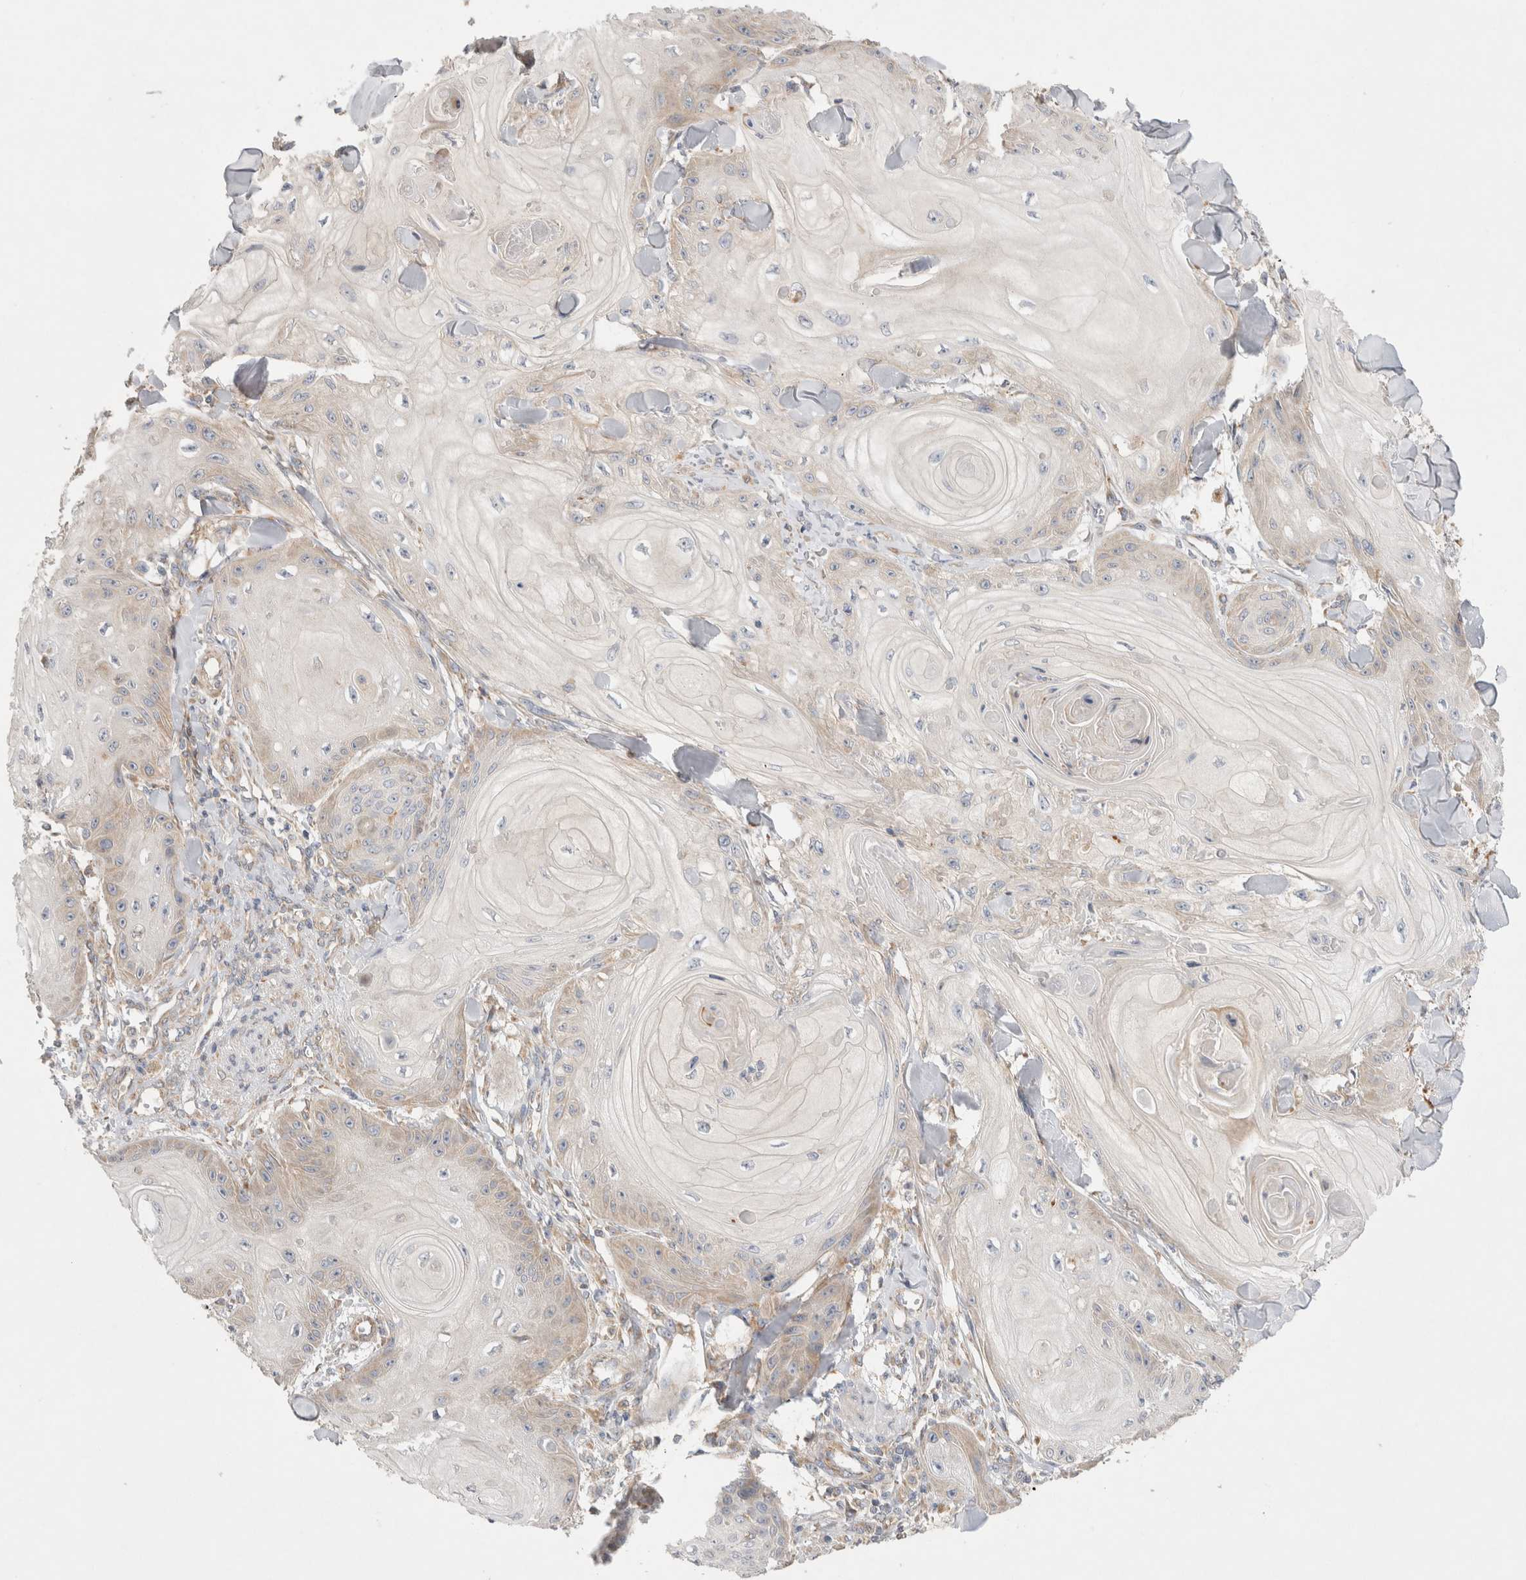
{"staining": {"intensity": "weak", "quantity": "<25%", "location": "cytoplasmic/membranous"}, "tissue": "skin cancer", "cell_type": "Tumor cells", "image_type": "cancer", "snomed": [{"axis": "morphology", "description": "Squamous cell carcinoma, NOS"}, {"axis": "topography", "description": "Skin"}], "caption": "Immunohistochemistry image of skin cancer (squamous cell carcinoma) stained for a protein (brown), which reveals no expression in tumor cells.", "gene": "TBC1D16", "patient": {"sex": "male", "age": 74}}